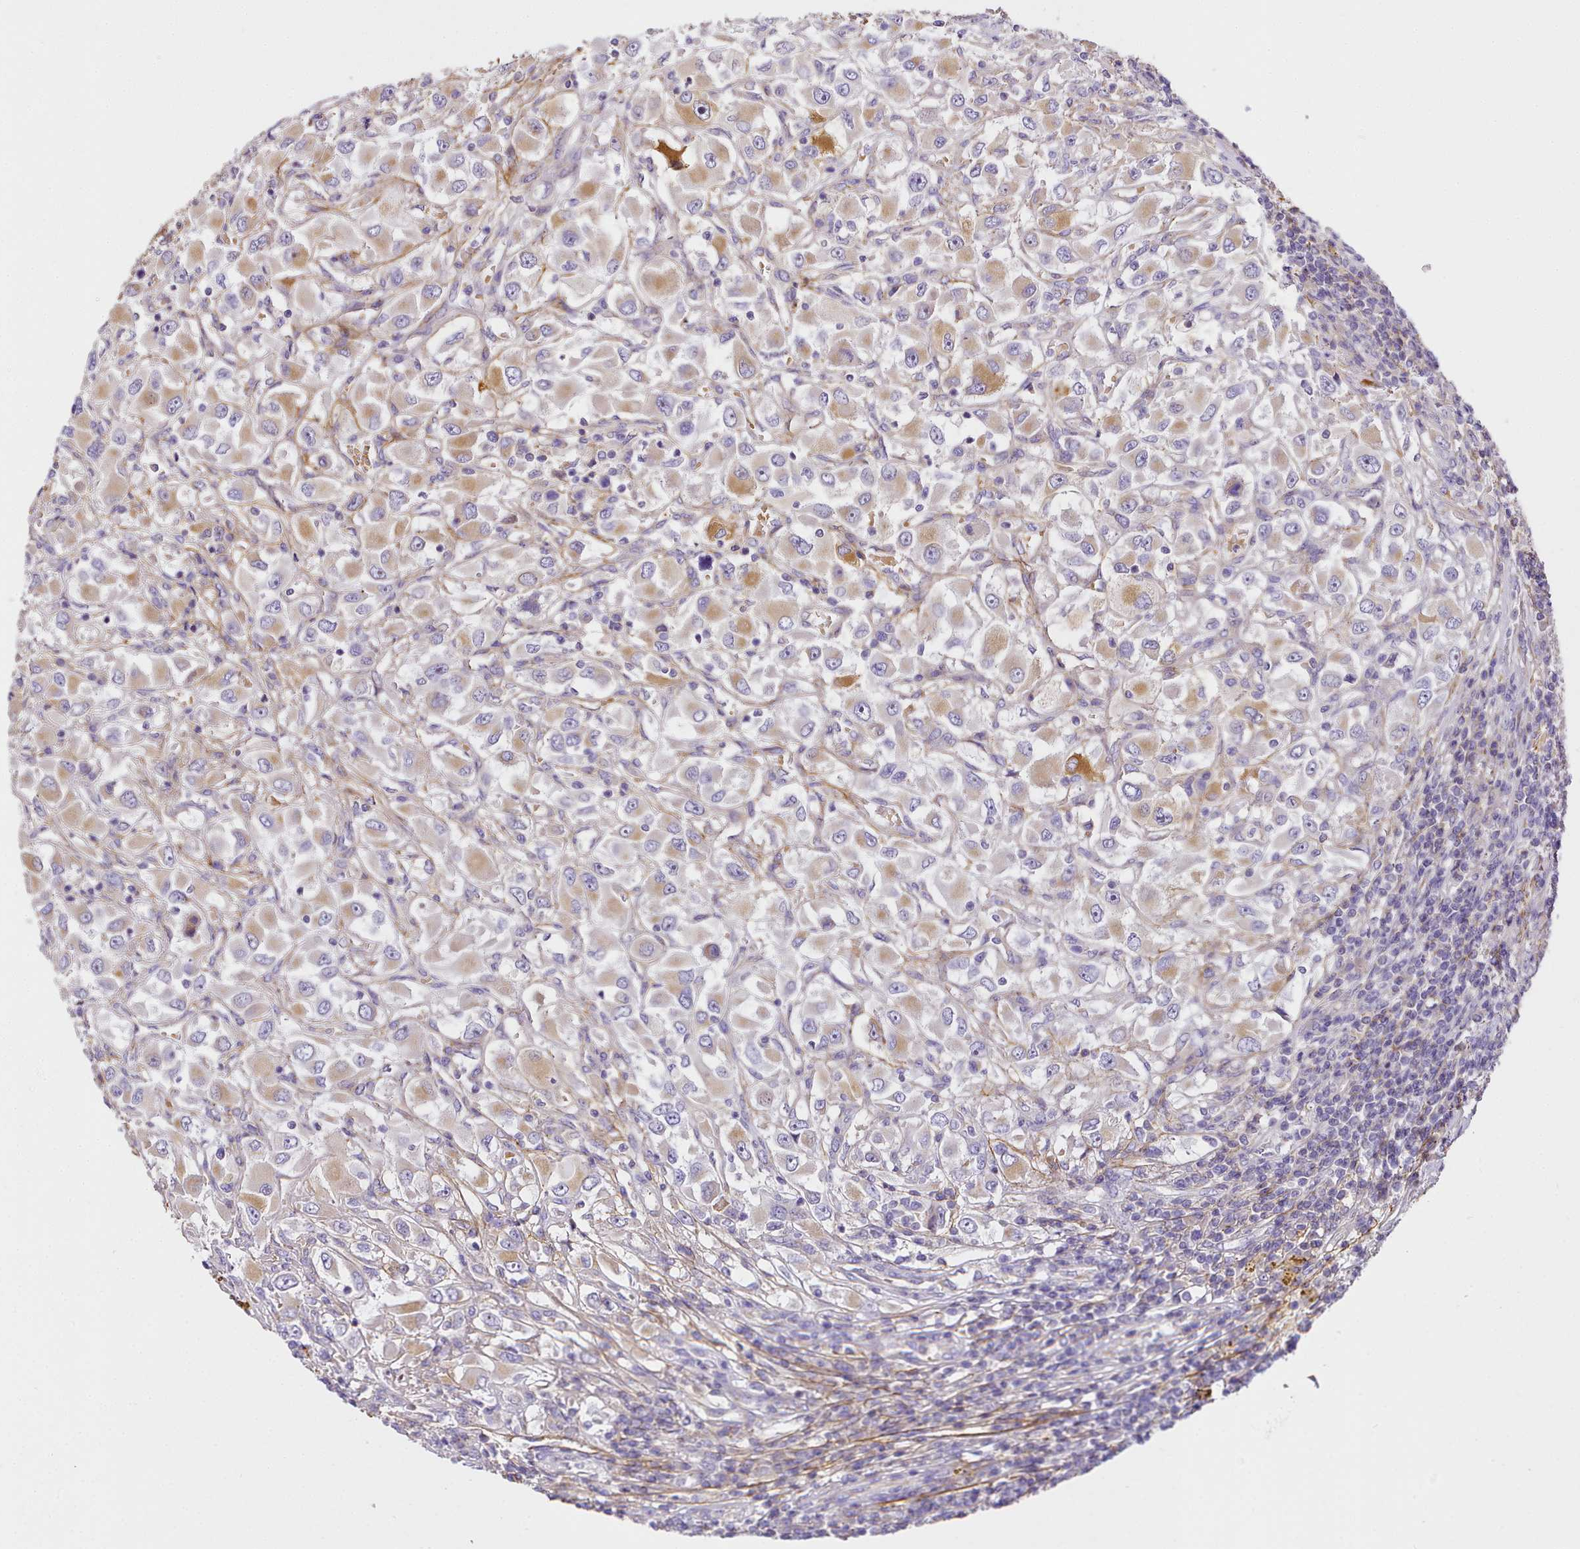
{"staining": {"intensity": "moderate", "quantity": "25%-75%", "location": "cytoplasmic/membranous"}, "tissue": "renal cancer", "cell_type": "Tumor cells", "image_type": "cancer", "snomed": [{"axis": "morphology", "description": "Adenocarcinoma, NOS"}, {"axis": "topography", "description": "Kidney"}], "caption": "An image of human renal cancer stained for a protein exhibits moderate cytoplasmic/membranous brown staining in tumor cells.", "gene": "NBPF1", "patient": {"sex": "female", "age": 52}}